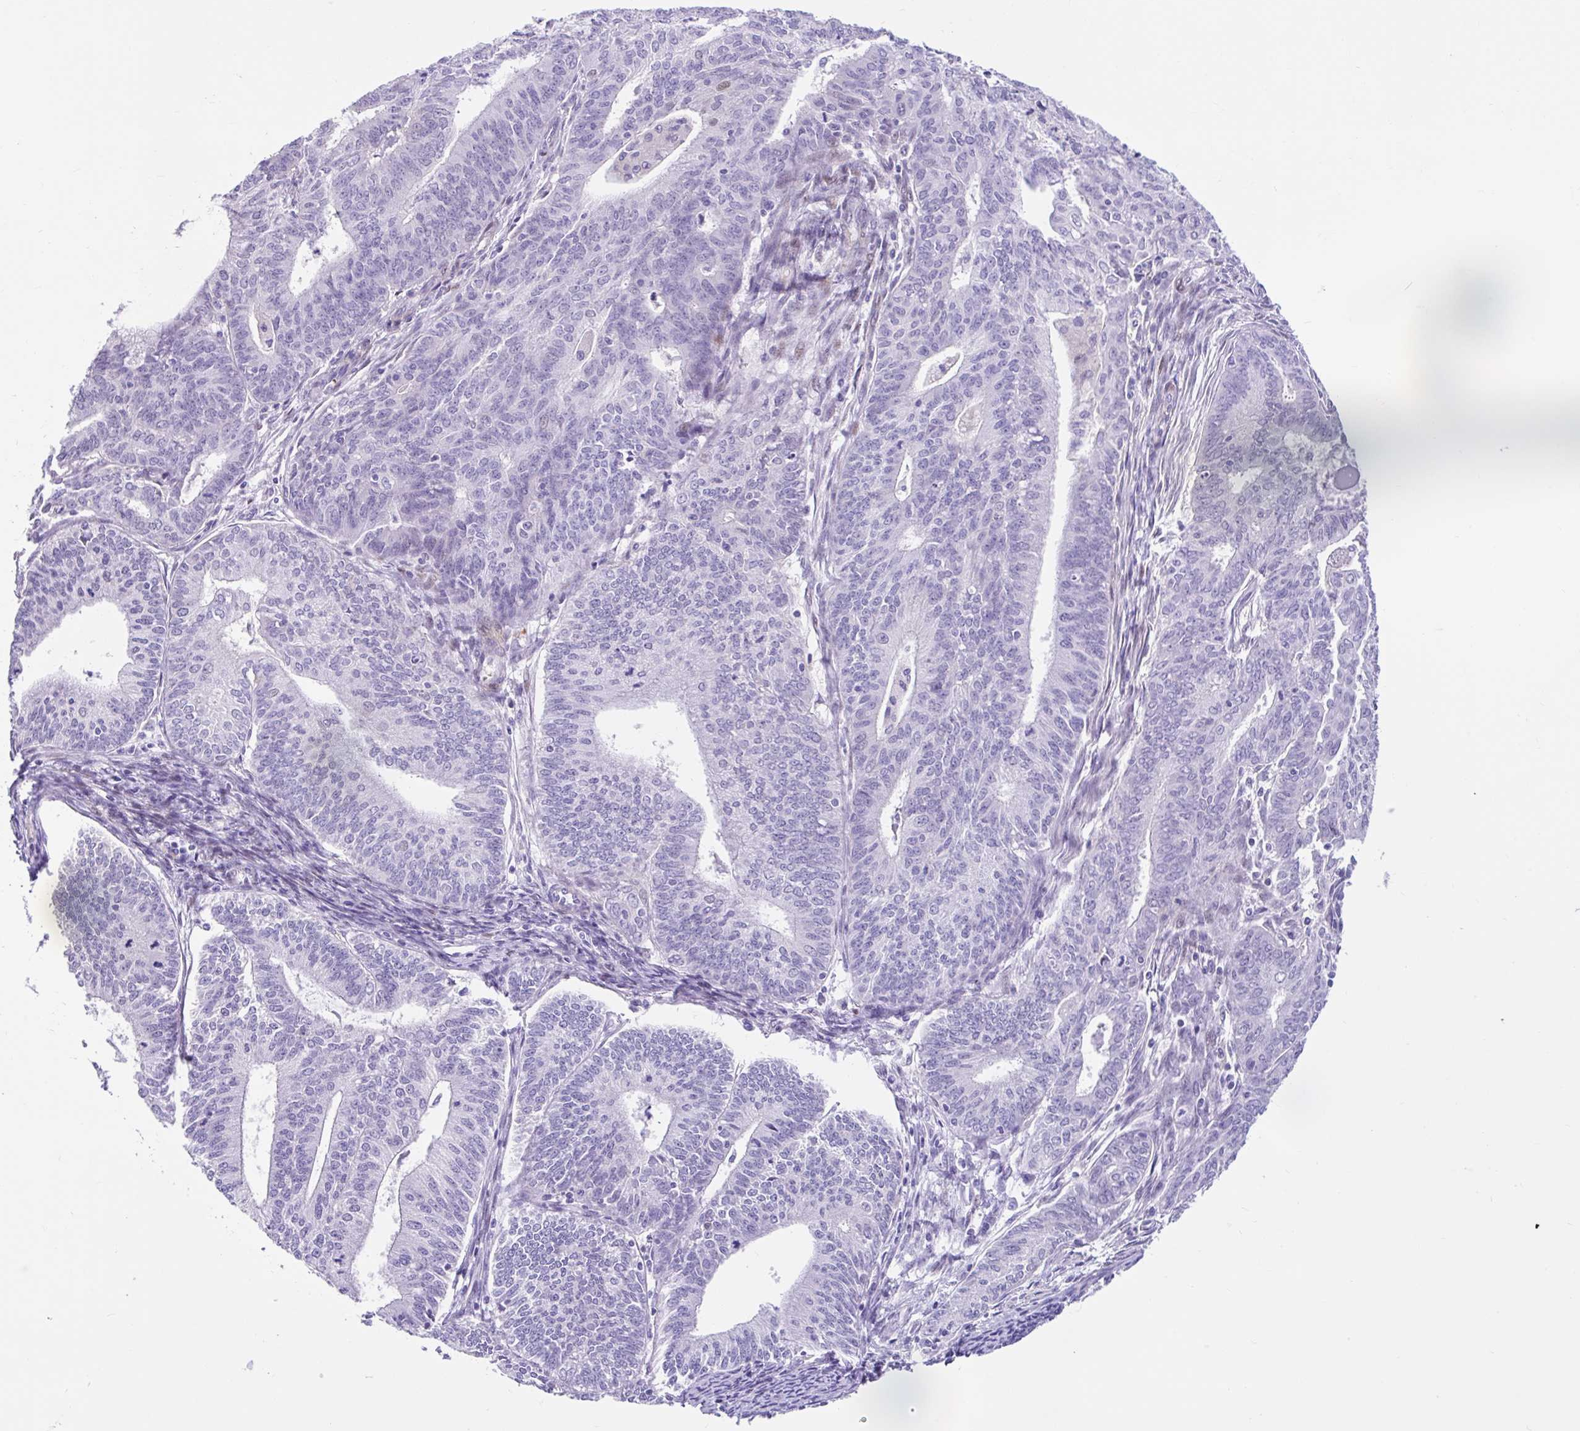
{"staining": {"intensity": "negative", "quantity": "none", "location": "none"}, "tissue": "endometrial cancer", "cell_type": "Tumor cells", "image_type": "cancer", "snomed": [{"axis": "morphology", "description": "Adenocarcinoma, NOS"}, {"axis": "topography", "description": "Endometrium"}], "caption": "Immunohistochemical staining of human endometrial adenocarcinoma shows no significant expression in tumor cells.", "gene": "NHLH2", "patient": {"sex": "female", "age": 61}}